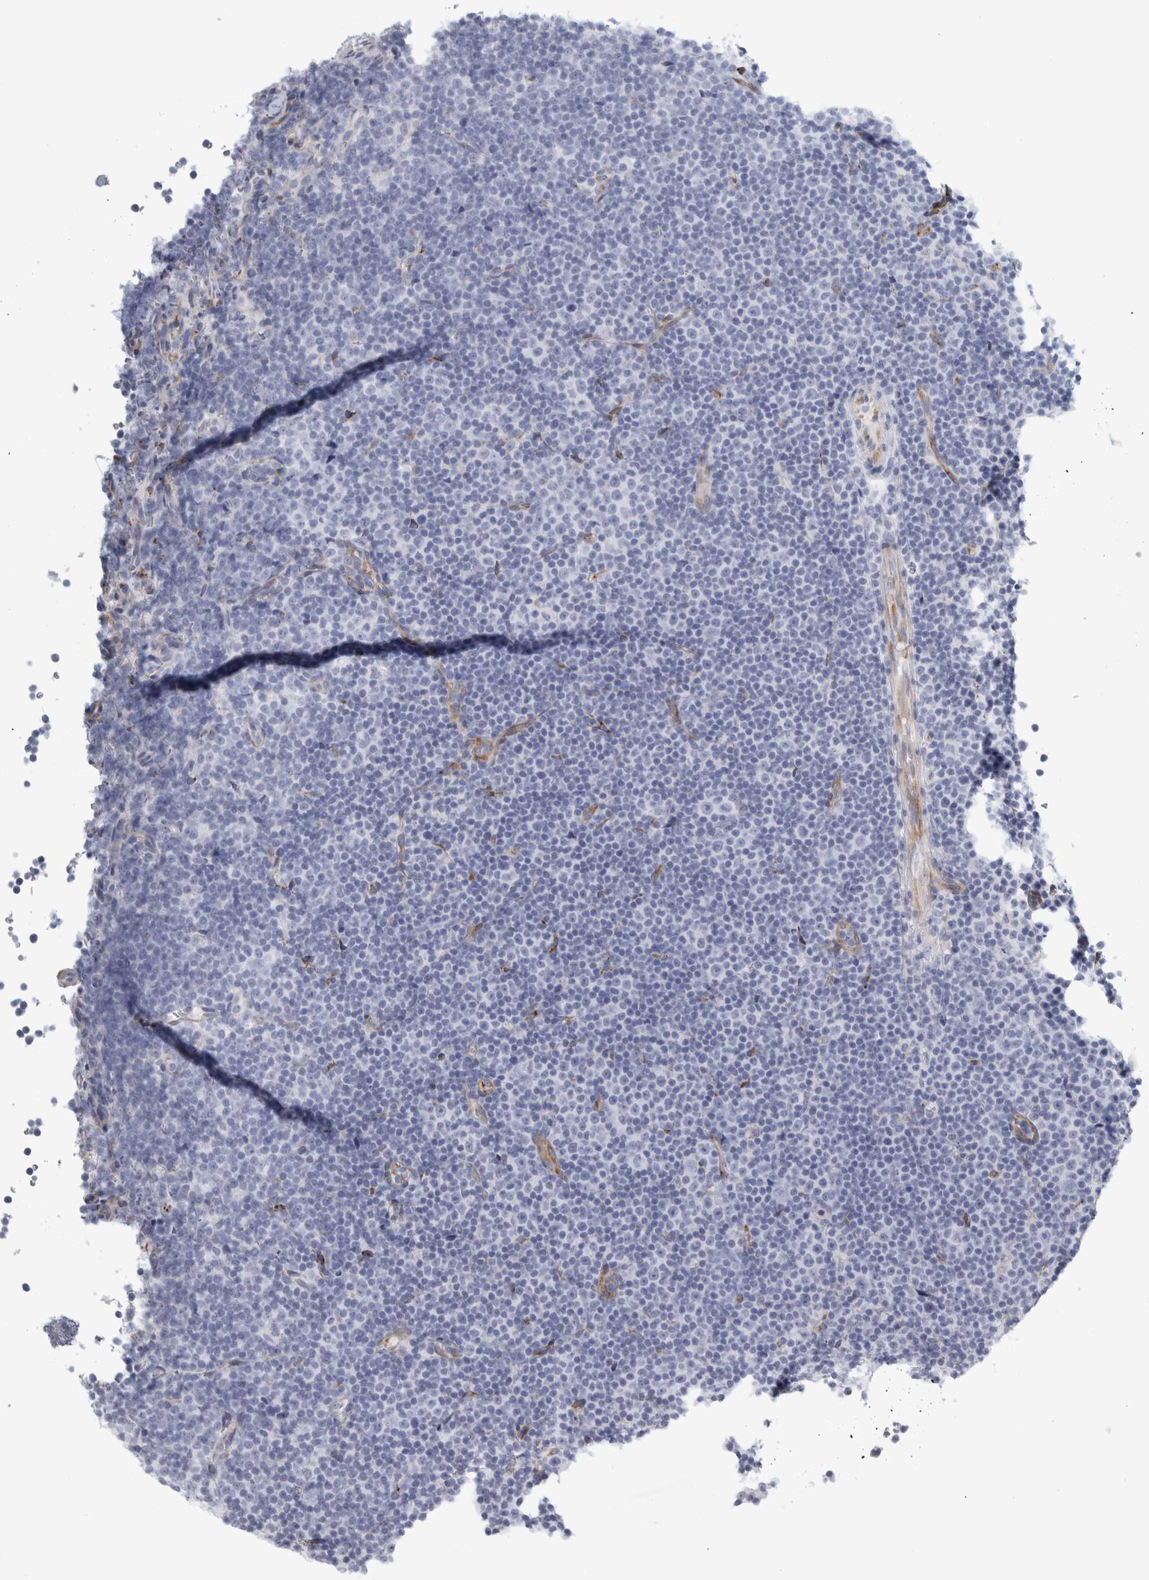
{"staining": {"intensity": "negative", "quantity": "none", "location": "none"}, "tissue": "lymphoma", "cell_type": "Tumor cells", "image_type": "cancer", "snomed": [{"axis": "morphology", "description": "Malignant lymphoma, non-Hodgkin's type, Low grade"}, {"axis": "topography", "description": "Lymph node"}], "caption": "High magnification brightfield microscopy of malignant lymphoma, non-Hodgkin's type (low-grade) stained with DAB (3,3'-diaminobenzidine) (brown) and counterstained with hematoxylin (blue): tumor cells show no significant positivity.", "gene": "B3GNT3", "patient": {"sex": "female", "age": 67}}